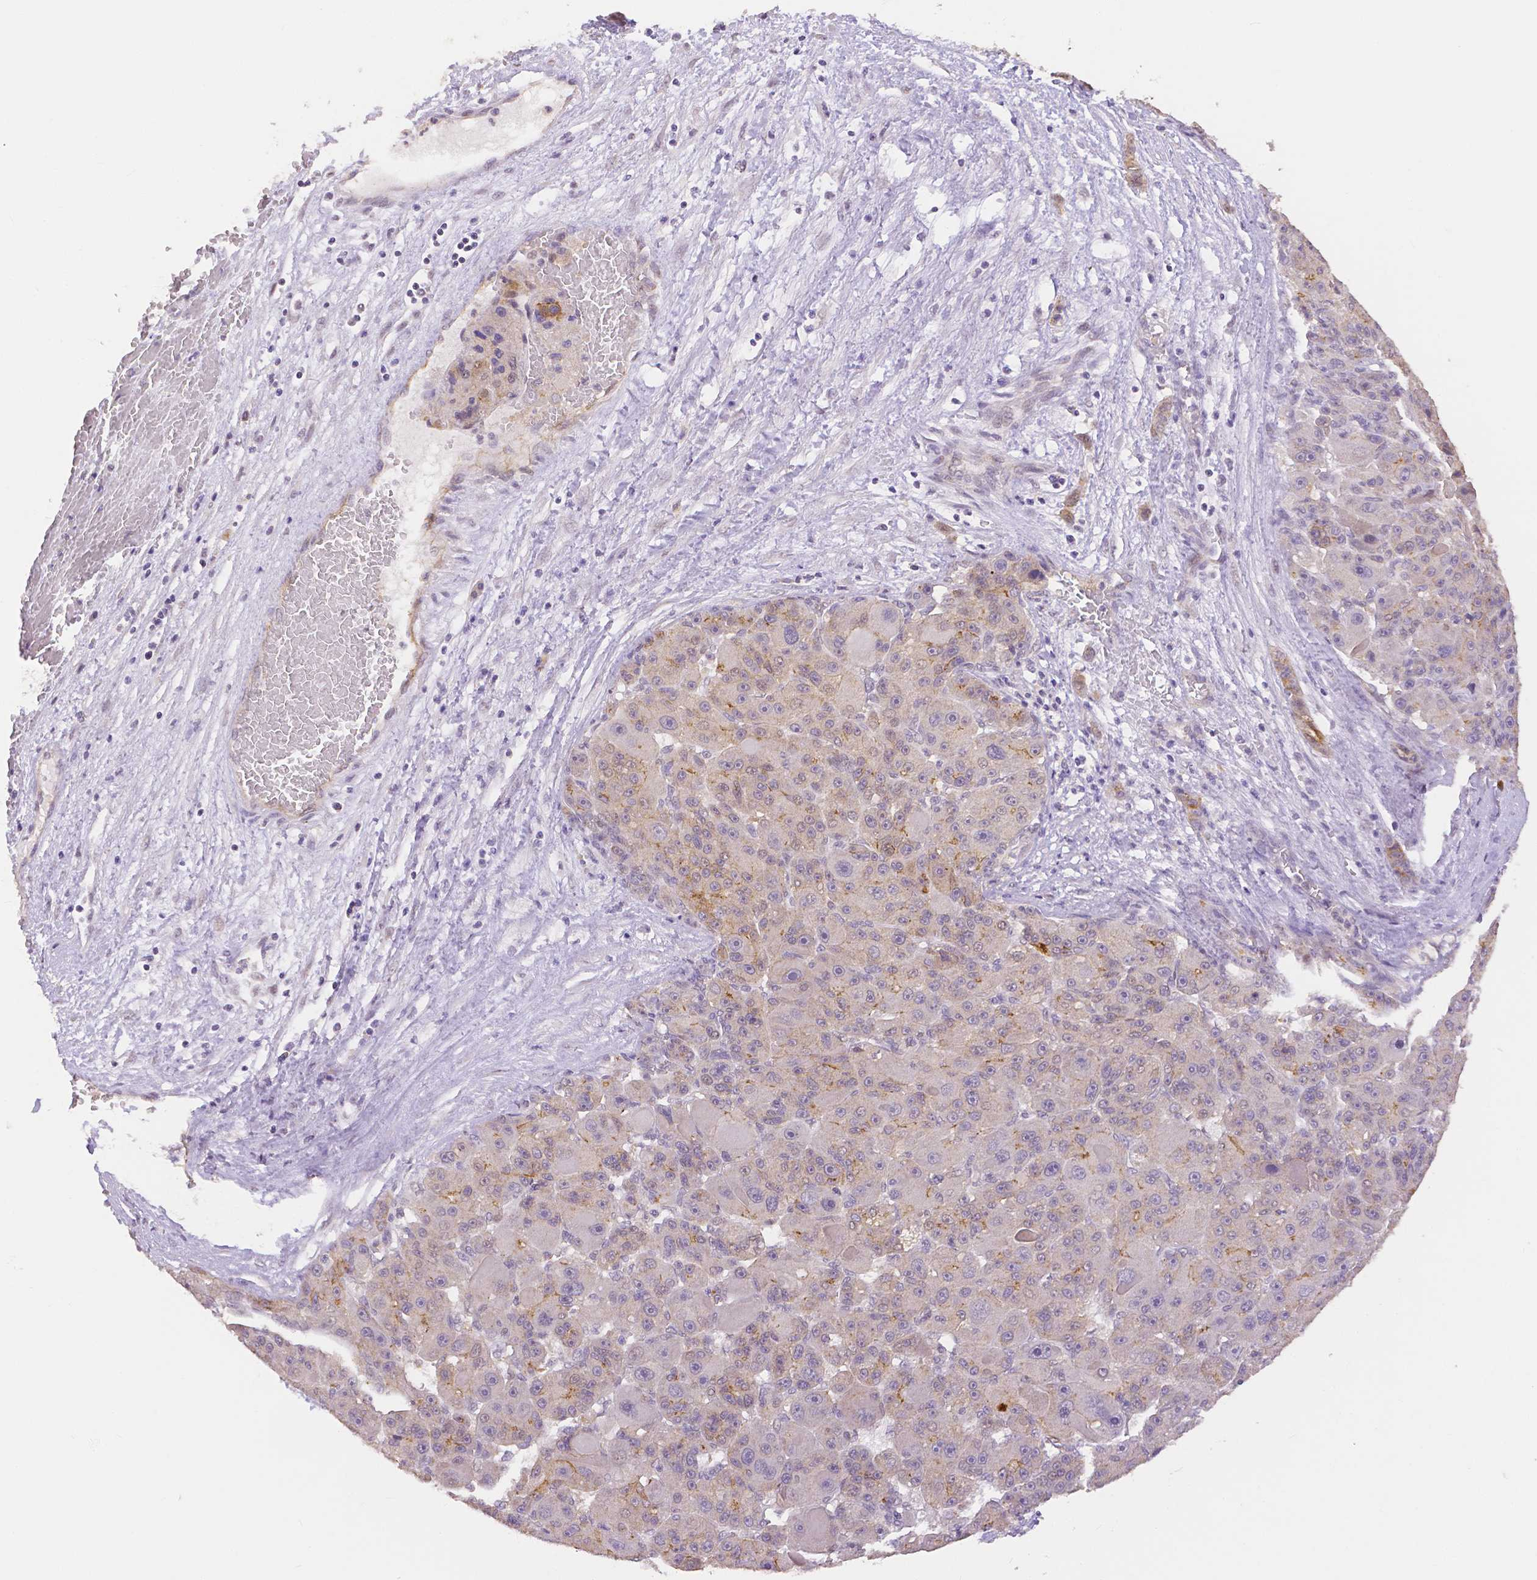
{"staining": {"intensity": "moderate", "quantity": "<25%", "location": "cytoplasmic/membranous"}, "tissue": "liver cancer", "cell_type": "Tumor cells", "image_type": "cancer", "snomed": [{"axis": "morphology", "description": "Carcinoma, Hepatocellular, NOS"}, {"axis": "topography", "description": "Liver"}], "caption": "A low amount of moderate cytoplasmic/membranous positivity is seen in about <25% of tumor cells in hepatocellular carcinoma (liver) tissue.", "gene": "OCLN", "patient": {"sex": "male", "age": 76}}